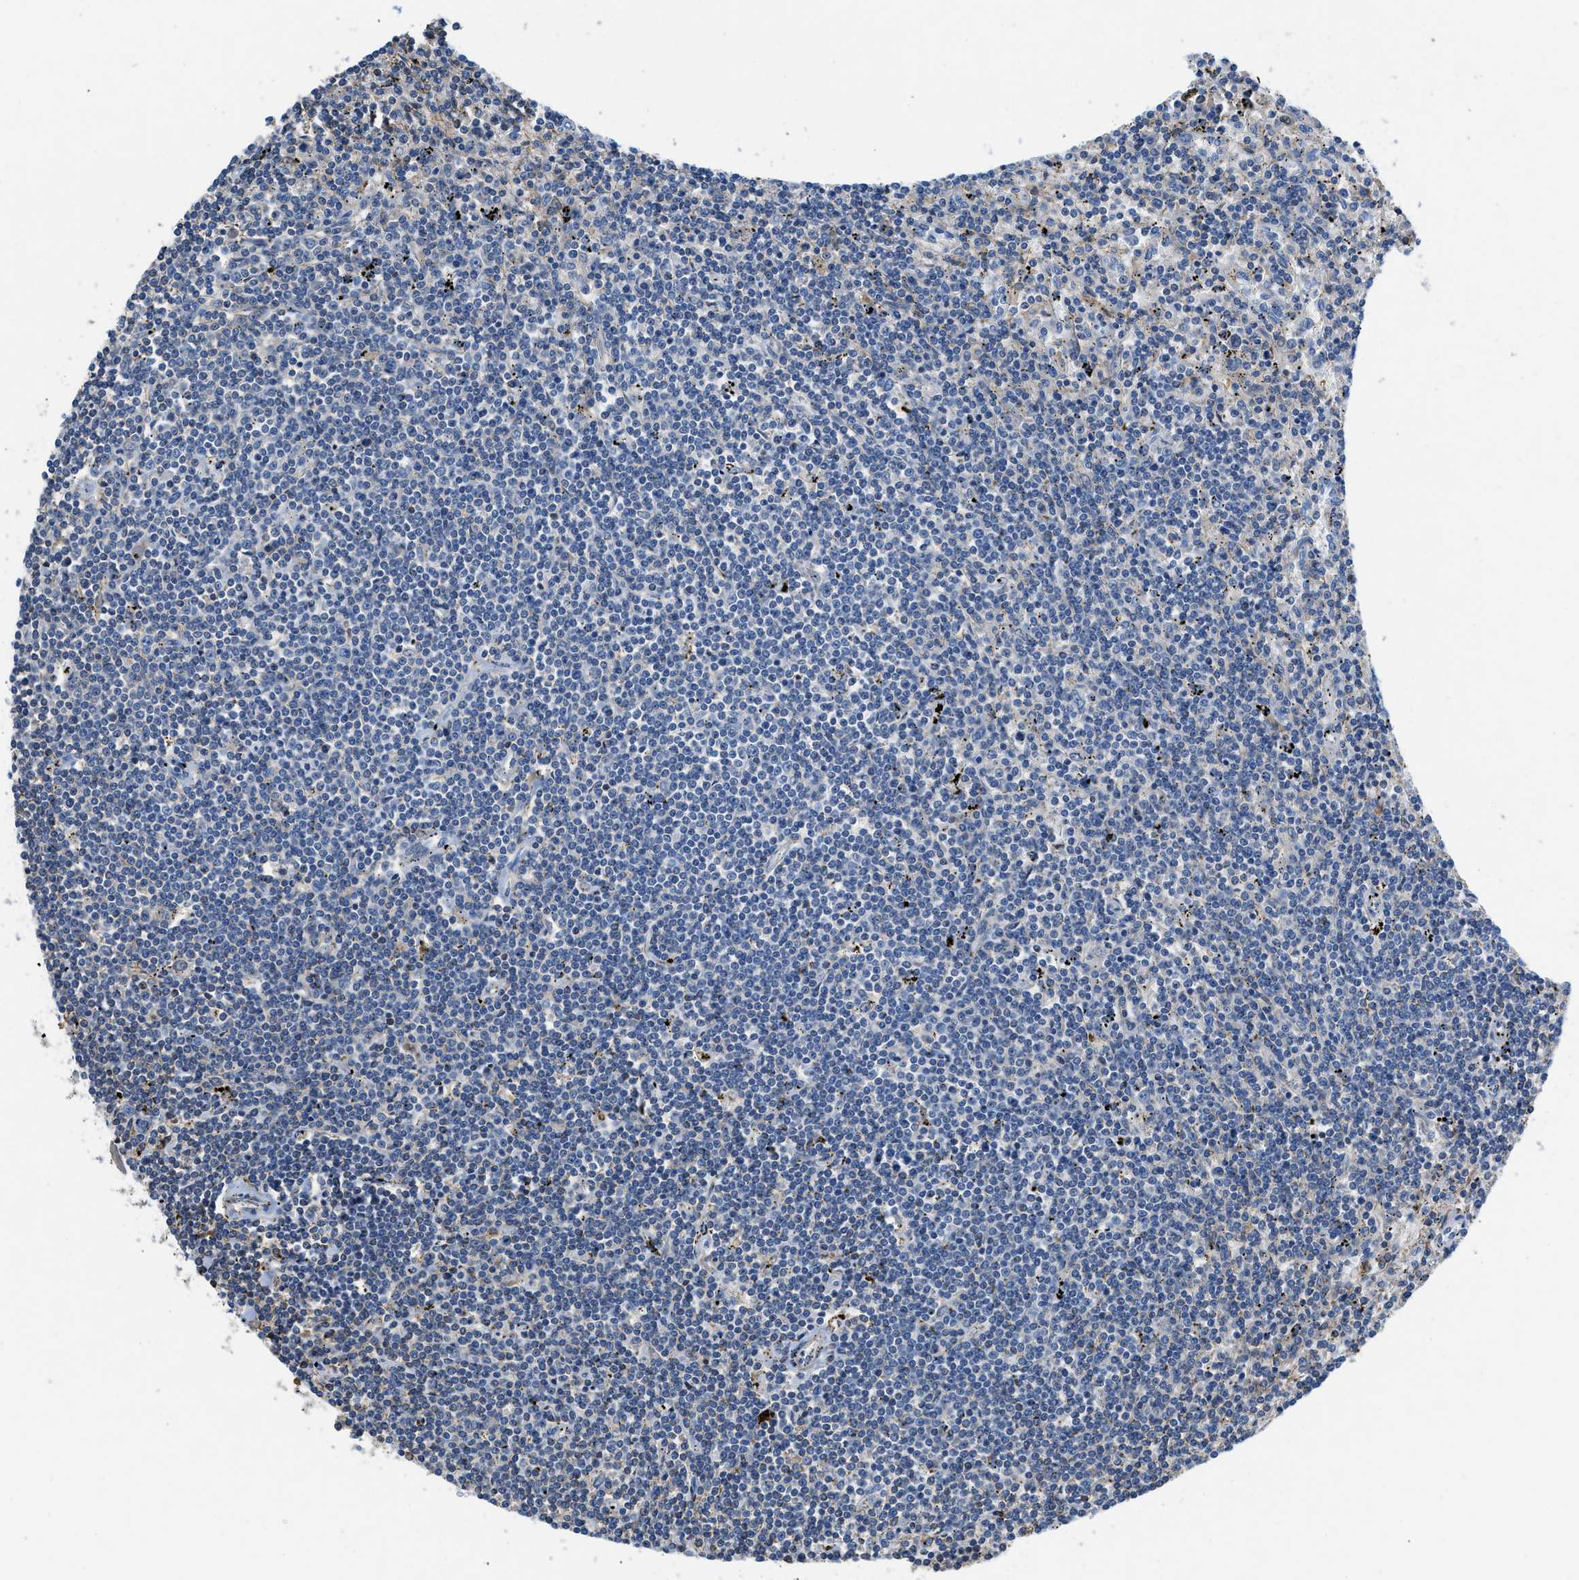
{"staining": {"intensity": "negative", "quantity": "none", "location": "none"}, "tissue": "lymphoma", "cell_type": "Tumor cells", "image_type": "cancer", "snomed": [{"axis": "morphology", "description": "Malignant lymphoma, non-Hodgkin's type, Low grade"}, {"axis": "topography", "description": "Spleen"}], "caption": "Tumor cells are negative for brown protein staining in lymphoma.", "gene": "ATP6V0D1", "patient": {"sex": "male", "age": 76}}